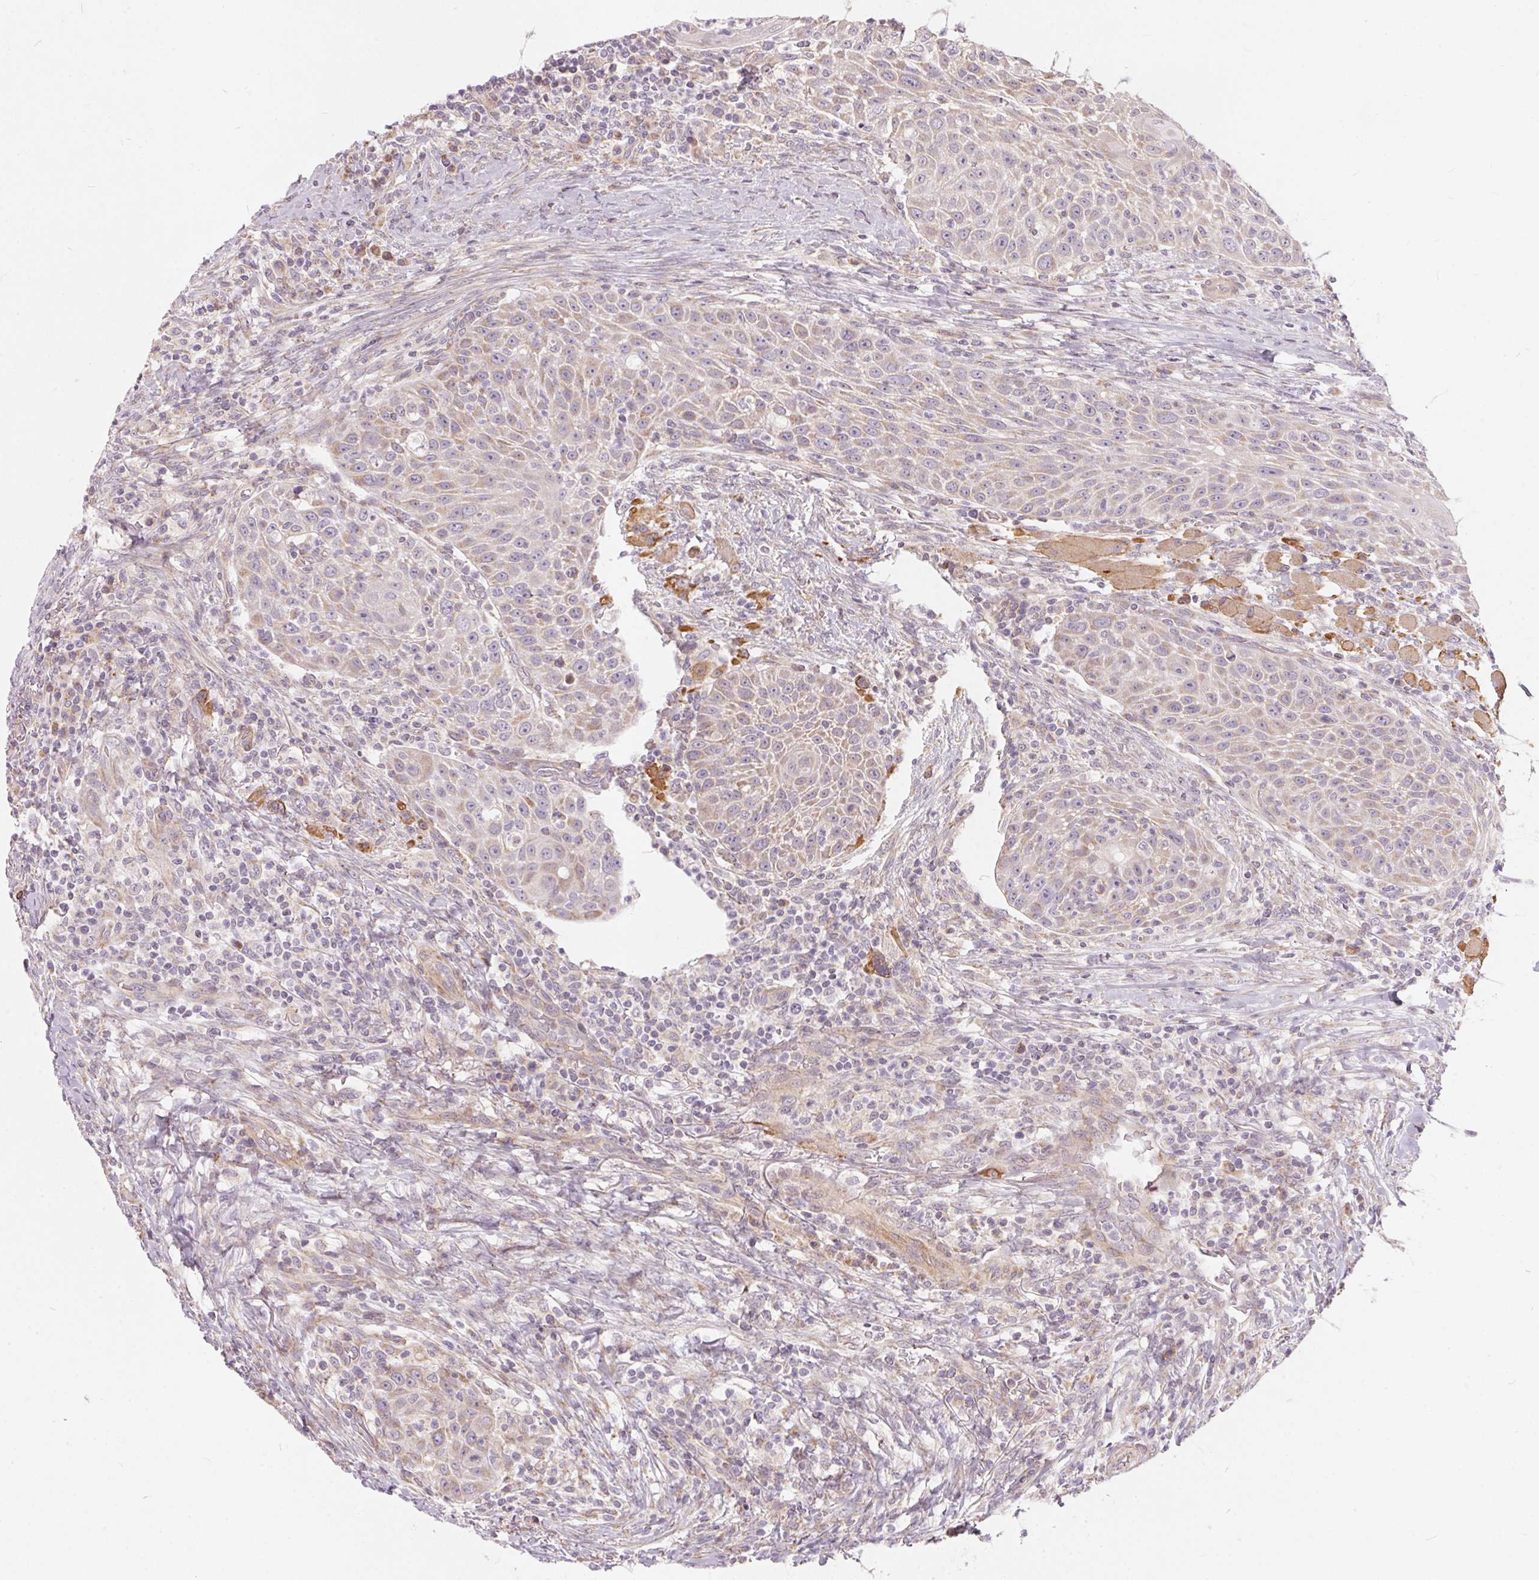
{"staining": {"intensity": "weak", "quantity": "<25%", "location": "cytoplasmic/membranous"}, "tissue": "head and neck cancer", "cell_type": "Tumor cells", "image_type": "cancer", "snomed": [{"axis": "morphology", "description": "Squamous cell carcinoma, NOS"}, {"axis": "topography", "description": "Head-Neck"}], "caption": "This is an immunohistochemistry photomicrograph of head and neck cancer. There is no staining in tumor cells.", "gene": "VWA5B2", "patient": {"sex": "male", "age": 69}}